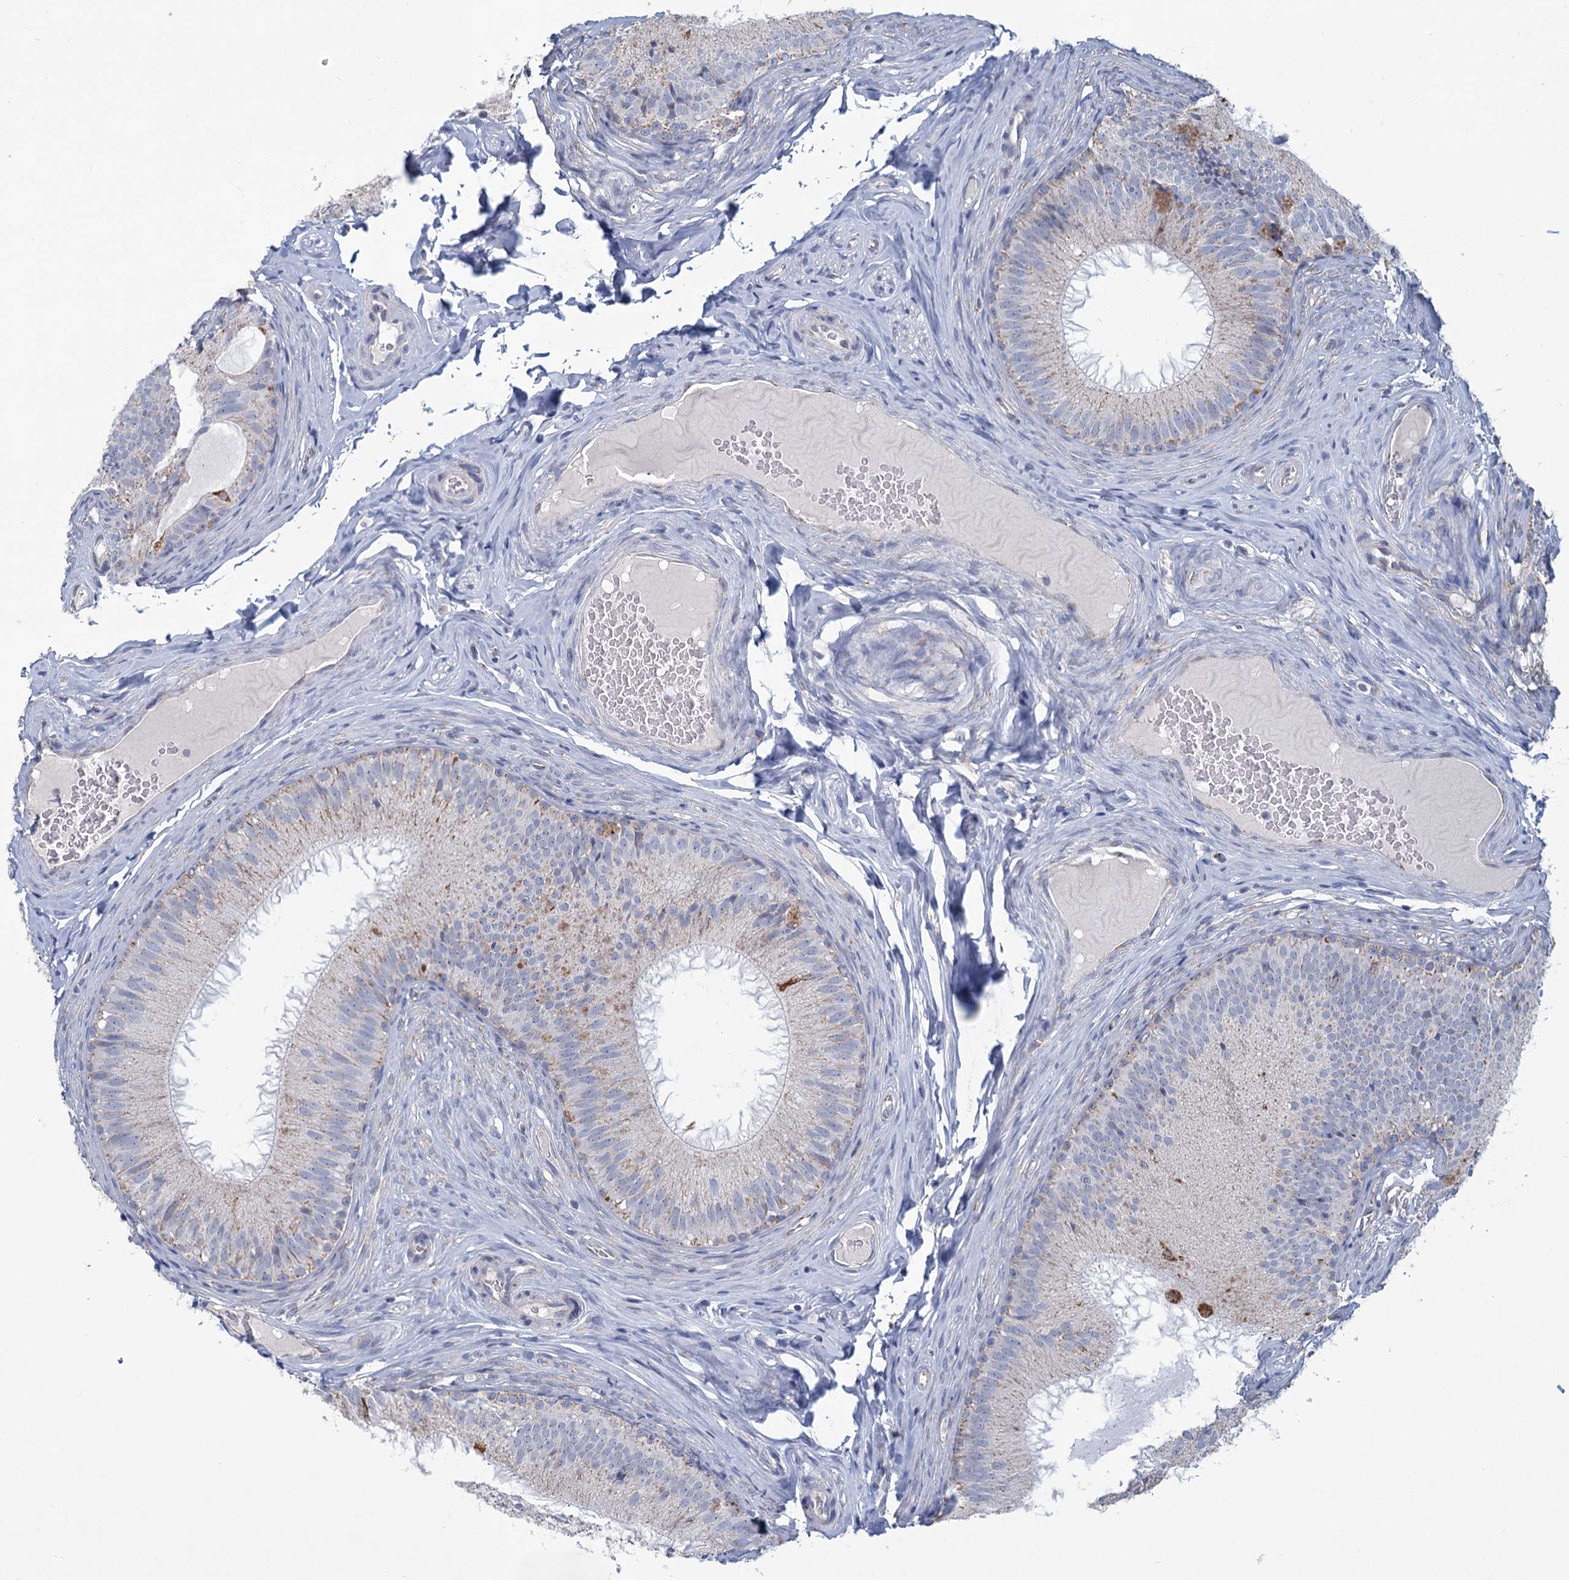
{"staining": {"intensity": "negative", "quantity": "none", "location": "none"}, "tissue": "epididymis", "cell_type": "Glandular cells", "image_type": "normal", "snomed": [{"axis": "morphology", "description": "Normal tissue, NOS"}, {"axis": "topography", "description": "Epididymis"}], "caption": "Immunohistochemical staining of benign human epididymis shows no significant expression in glandular cells.", "gene": "NDUFC2", "patient": {"sex": "male", "age": 34}}